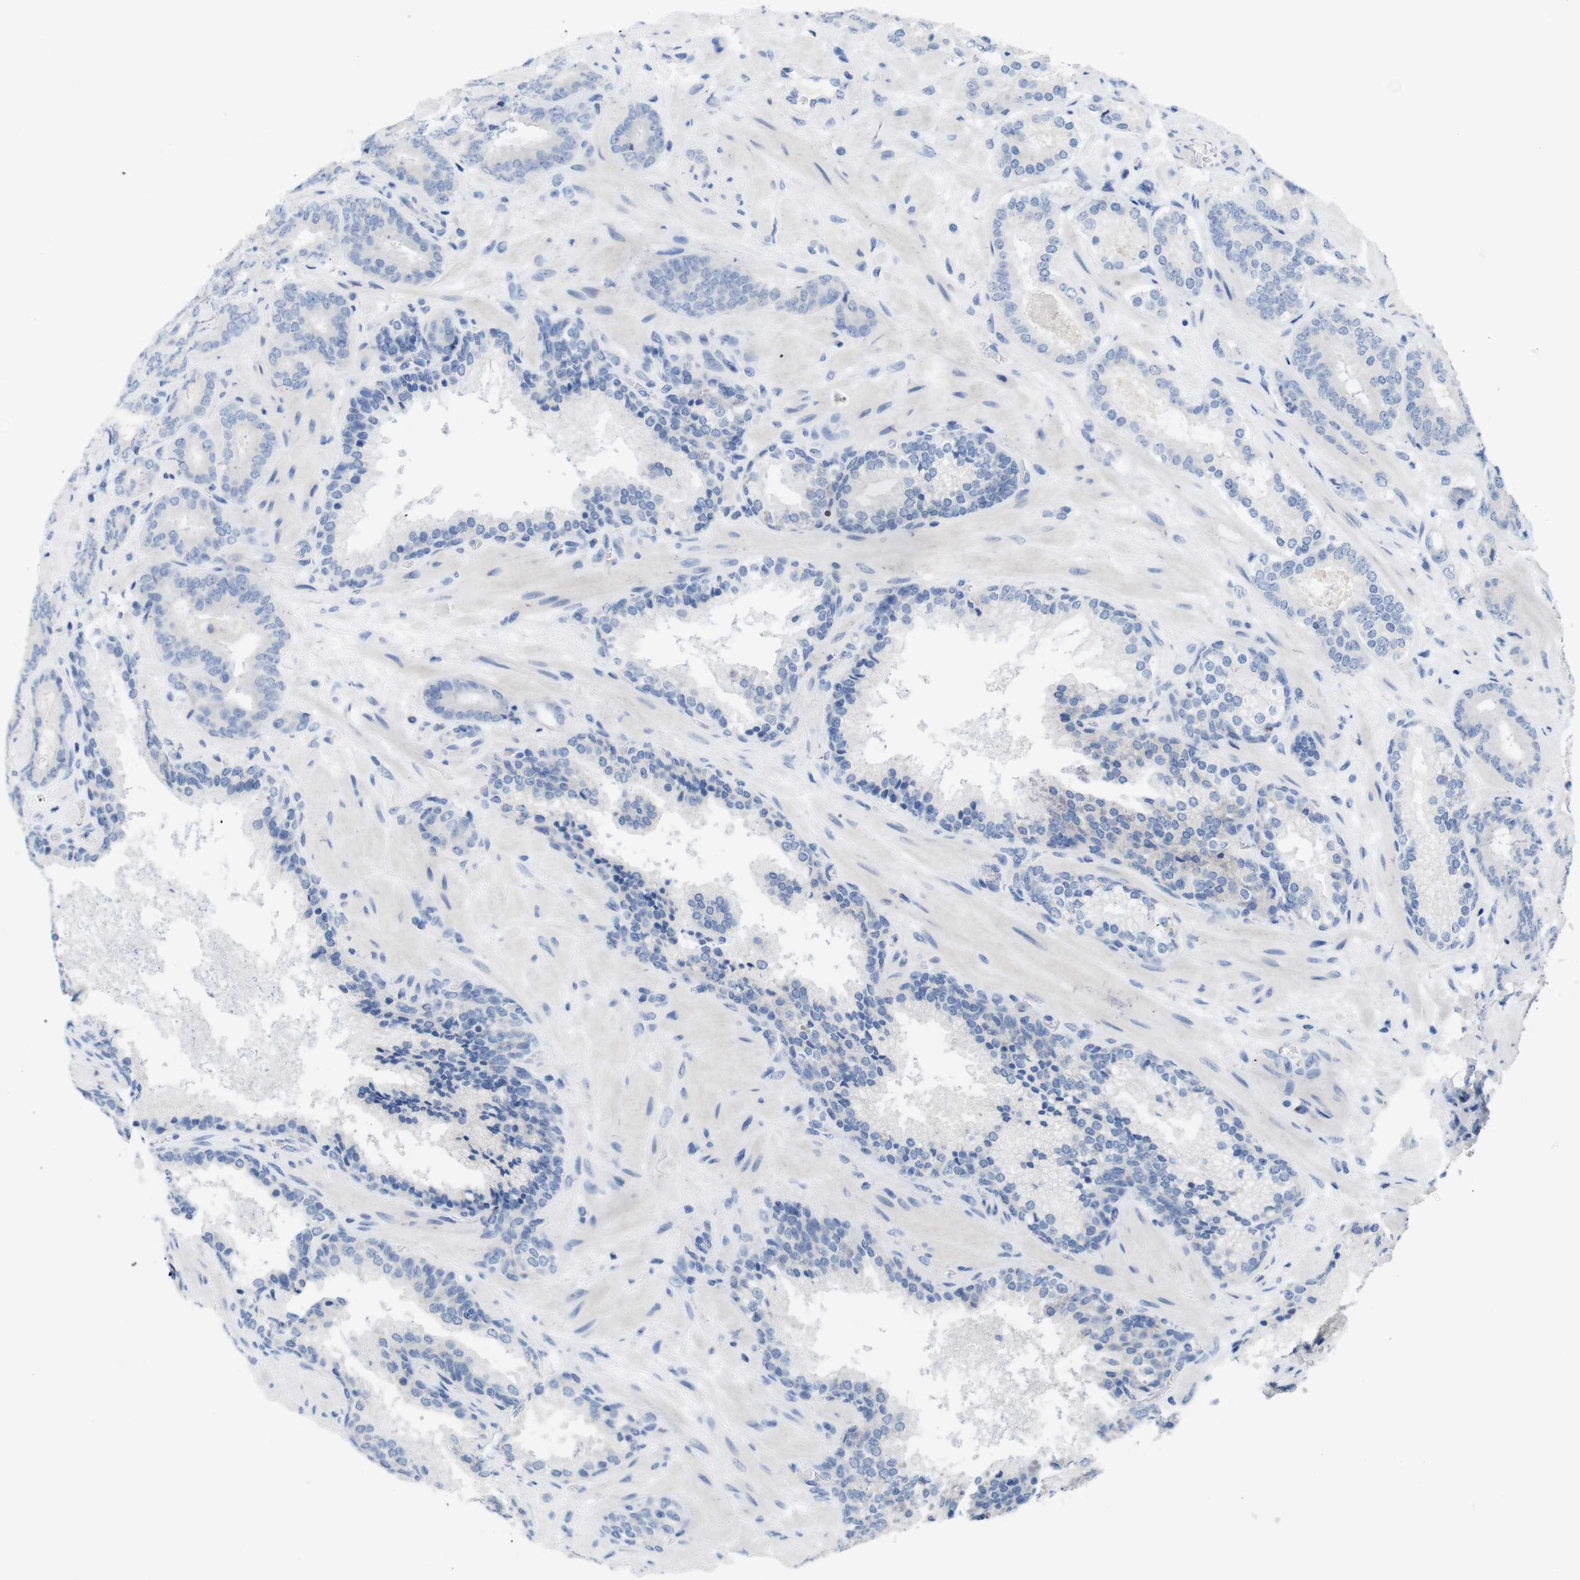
{"staining": {"intensity": "negative", "quantity": "none", "location": "none"}, "tissue": "prostate cancer", "cell_type": "Tumor cells", "image_type": "cancer", "snomed": [{"axis": "morphology", "description": "Adenocarcinoma, Low grade"}, {"axis": "topography", "description": "Prostate"}], "caption": "Tumor cells show no significant staining in prostate cancer.", "gene": "LAG3", "patient": {"sex": "male", "age": 63}}